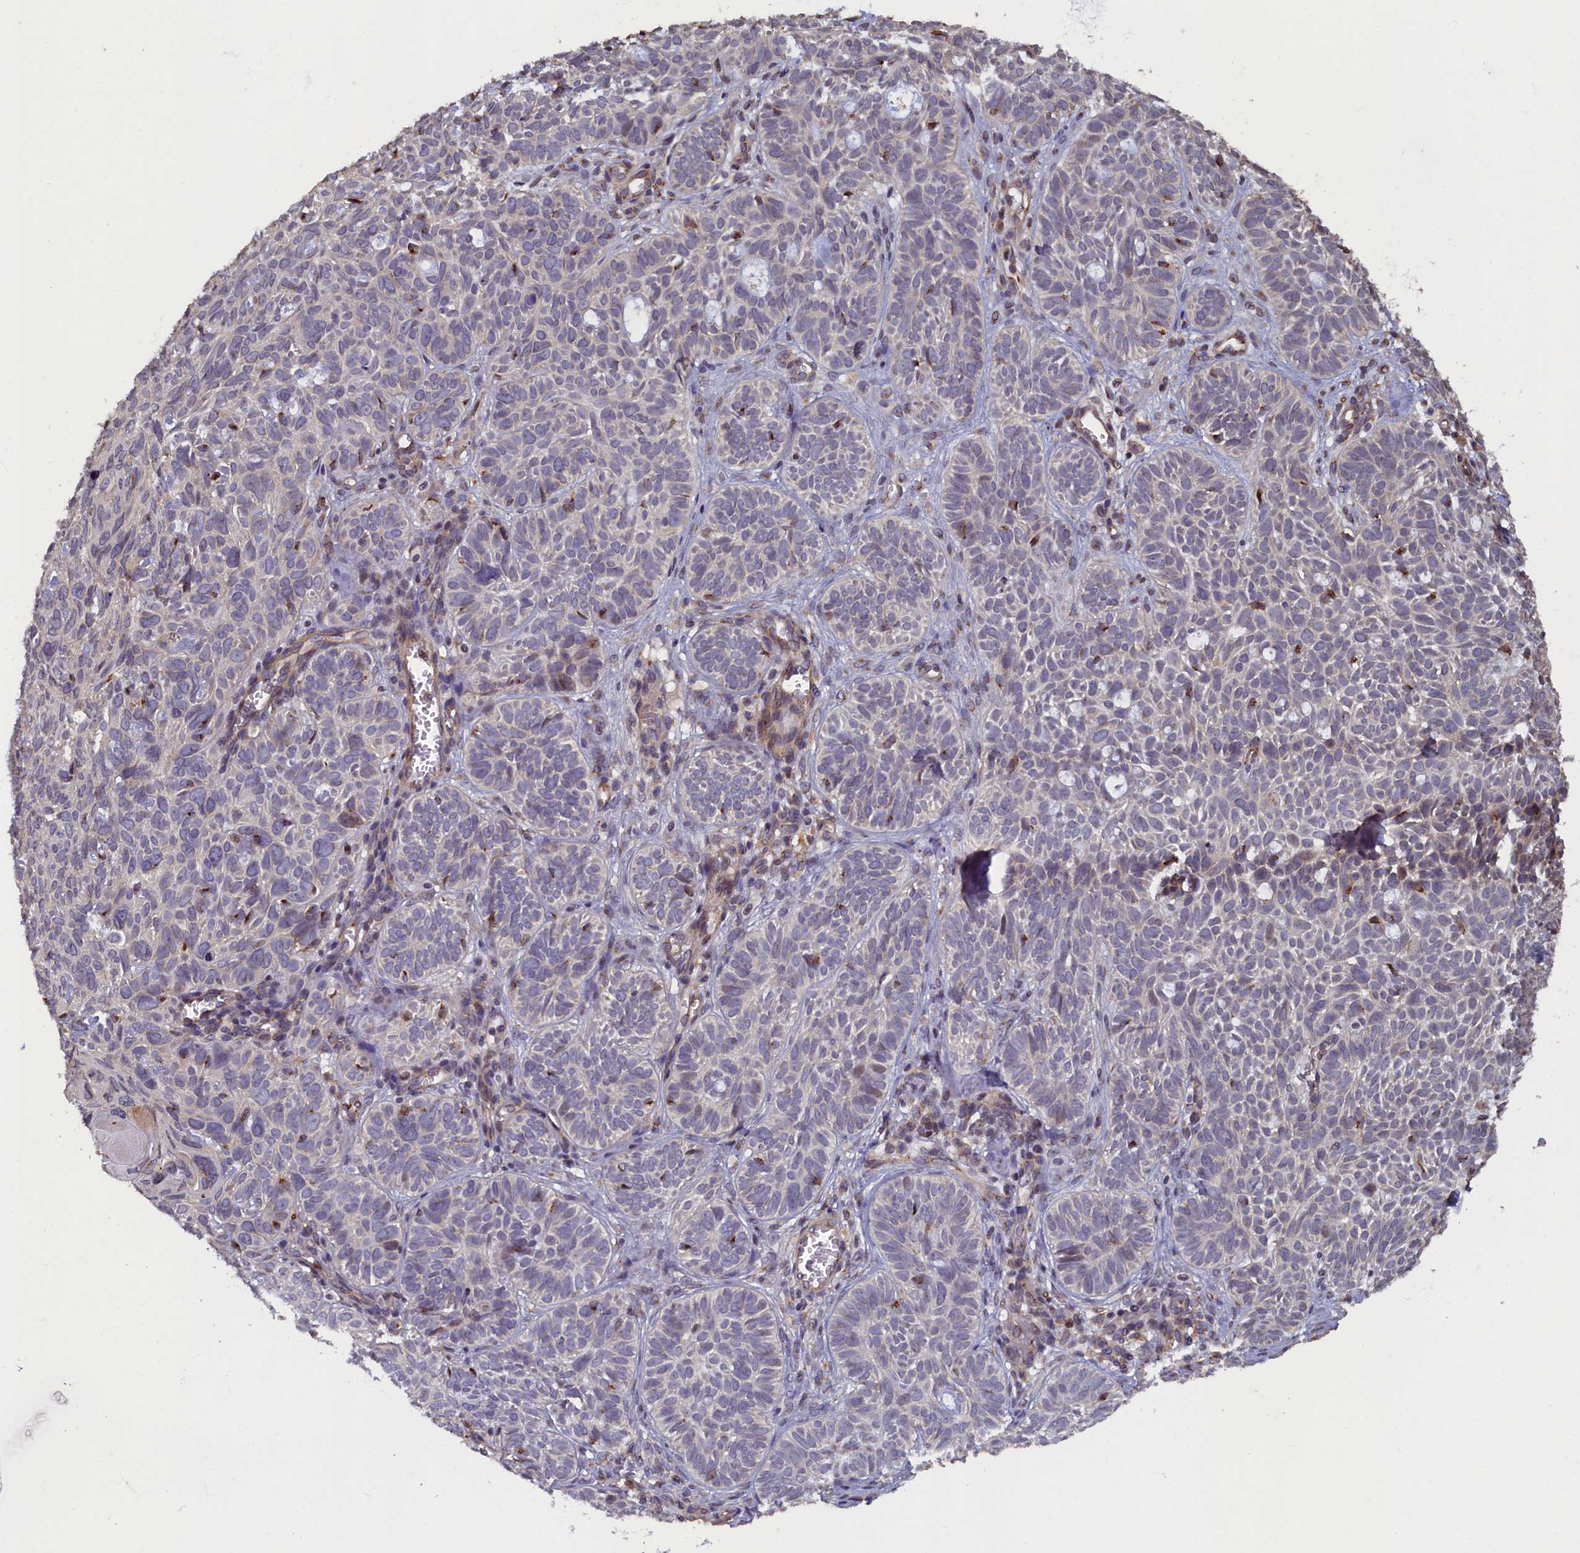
{"staining": {"intensity": "negative", "quantity": "none", "location": "none"}, "tissue": "skin cancer", "cell_type": "Tumor cells", "image_type": "cancer", "snomed": [{"axis": "morphology", "description": "Basal cell carcinoma"}, {"axis": "topography", "description": "Skin"}], "caption": "A photomicrograph of human skin cancer (basal cell carcinoma) is negative for staining in tumor cells.", "gene": "TMEM181", "patient": {"sex": "male", "age": 69}}